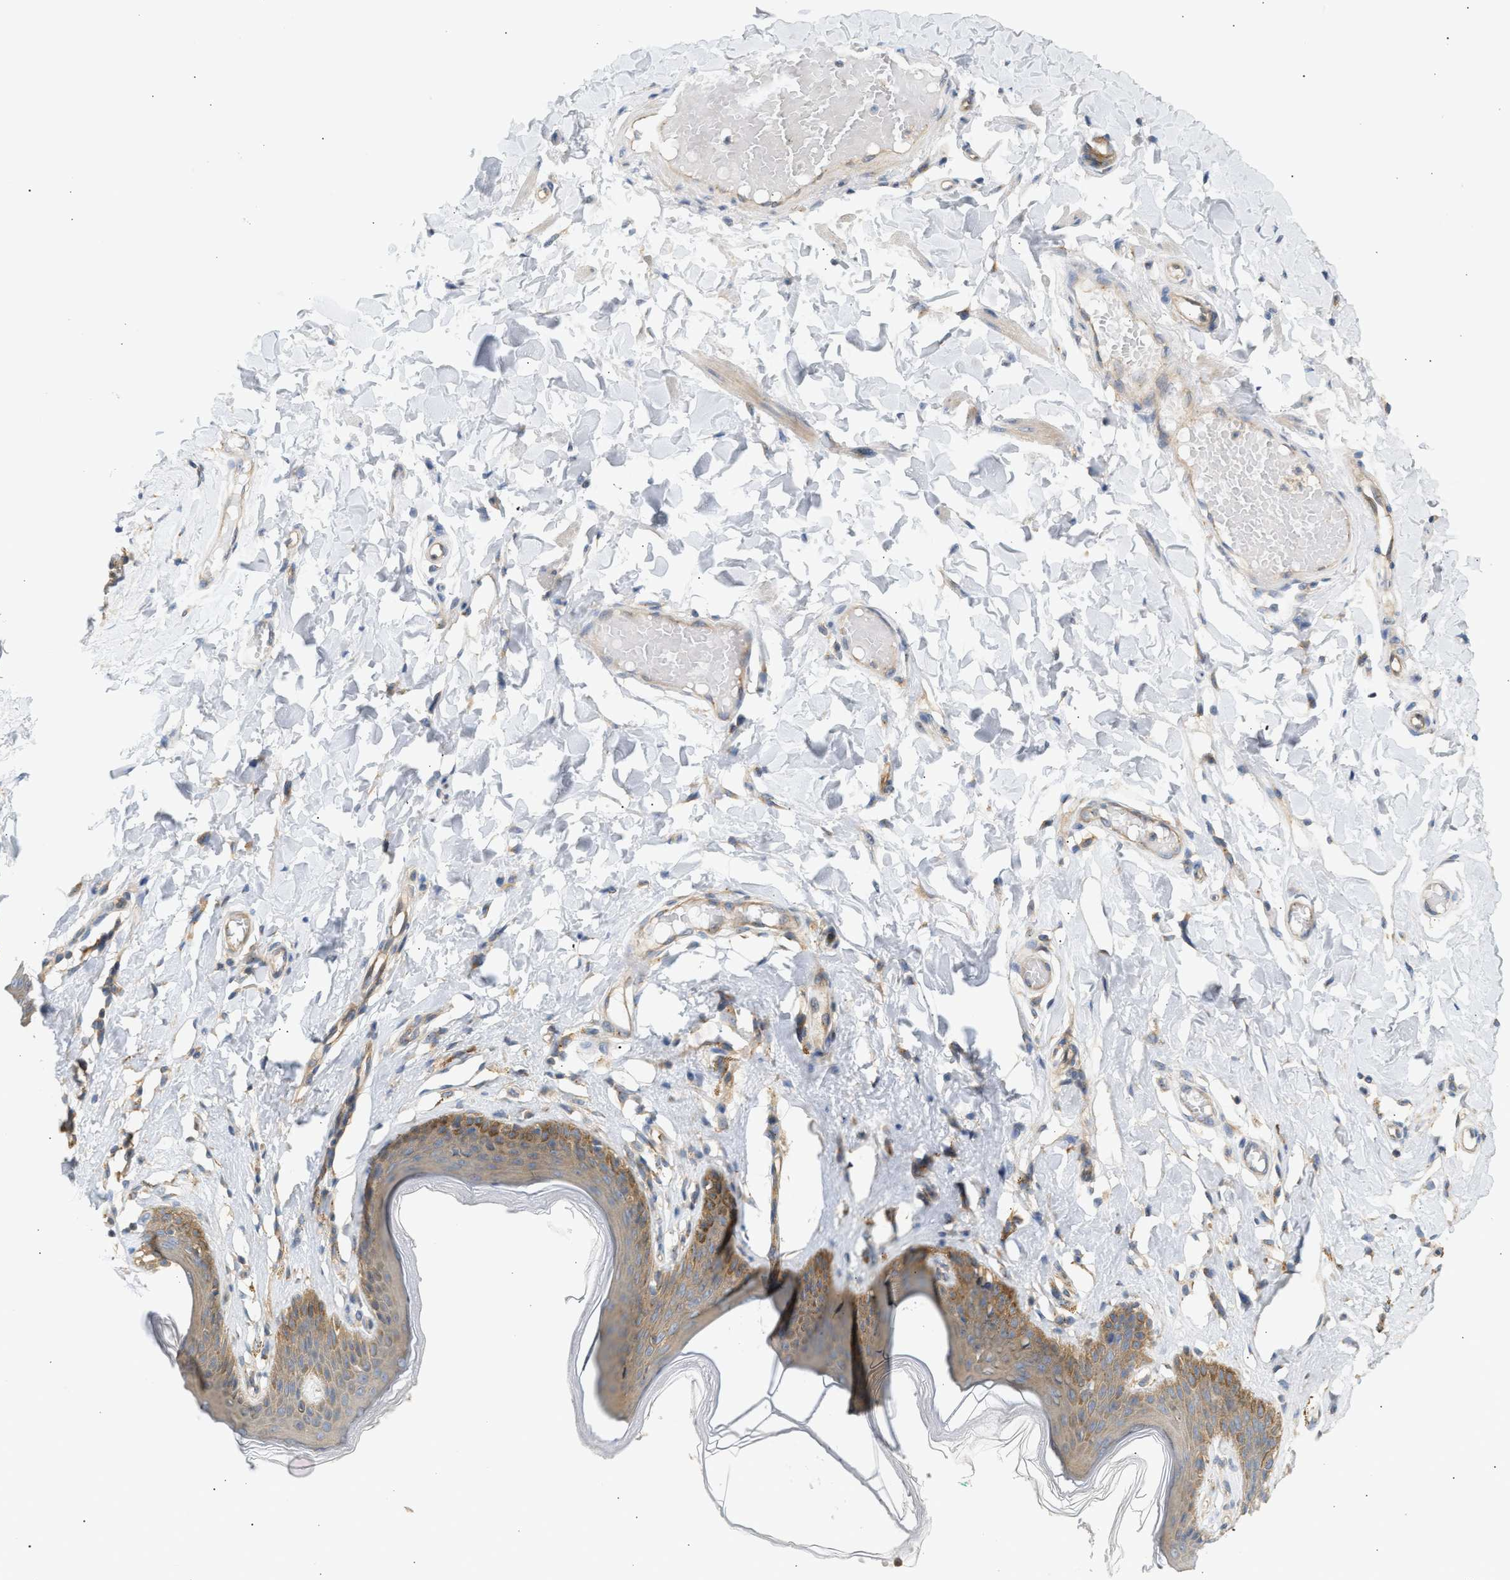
{"staining": {"intensity": "moderate", "quantity": ">75%", "location": "cytoplasmic/membranous"}, "tissue": "skin", "cell_type": "Epidermal cells", "image_type": "normal", "snomed": [{"axis": "morphology", "description": "Normal tissue, NOS"}, {"axis": "topography", "description": "Vulva"}], "caption": "Moderate cytoplasmic/membranous staining is identified in about >75% of epidermal cells in unremarkable skin.", "gene": "PAFAH1B1", "patient": {"sex": "female", "age": 66}}